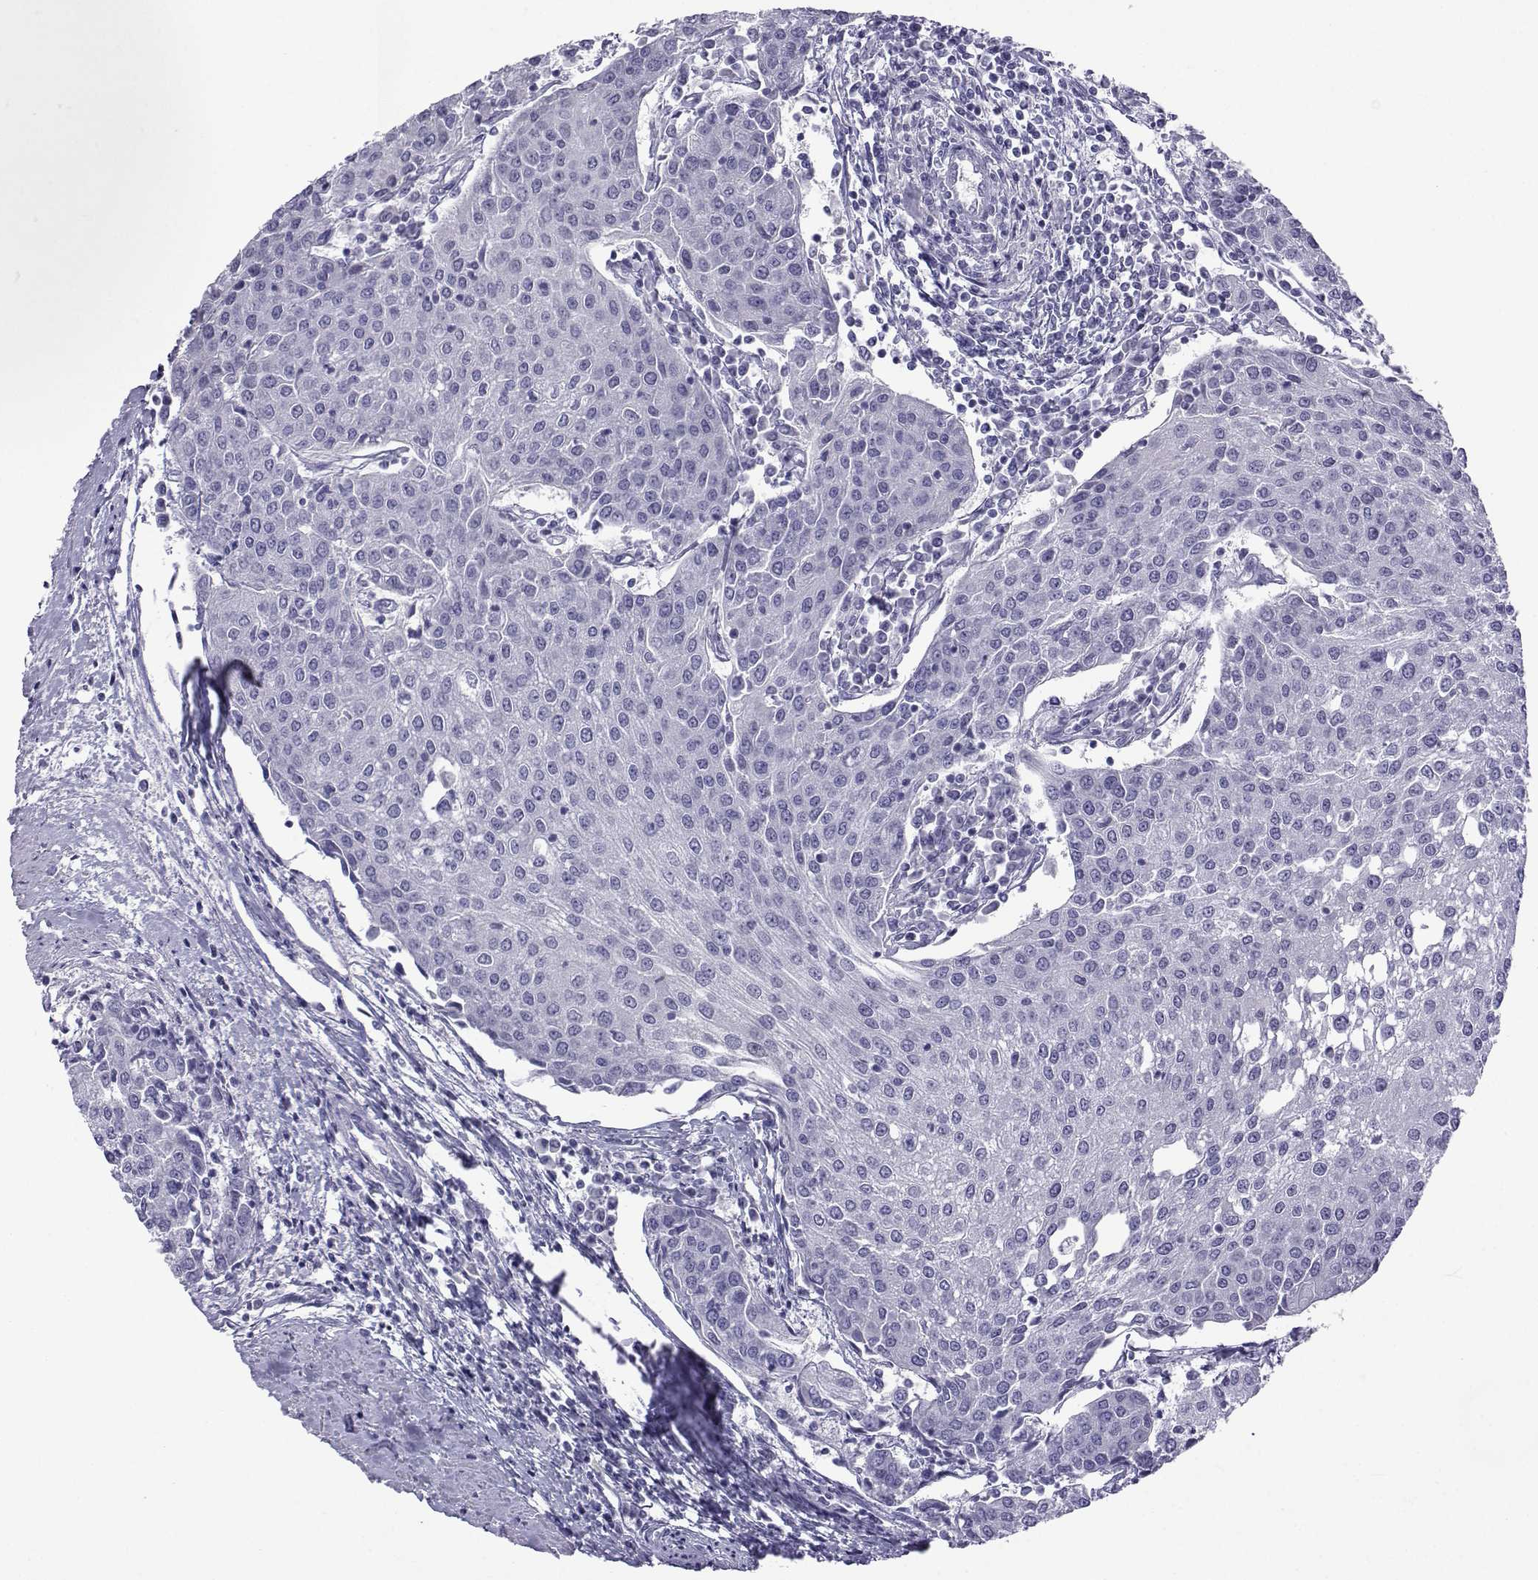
{"staining": {"intensity": "negative", "quantity": "none", "location": "none"}, "tissue": "urothelial cancer", "cell_type": "Tumor cells", "image_type": "cancer", "snomed": [{"axis": "morphology", "description": "Urothelial carcinoma, High grade"}, {"axis": "topography", "description": "Urinary bladder"}], "caption": "Tumor cells show no significant staining in urothelial carcinoma (high-grade).", "gene": "ACTL7A", "patient": {"sex": "female", "age": 85}}